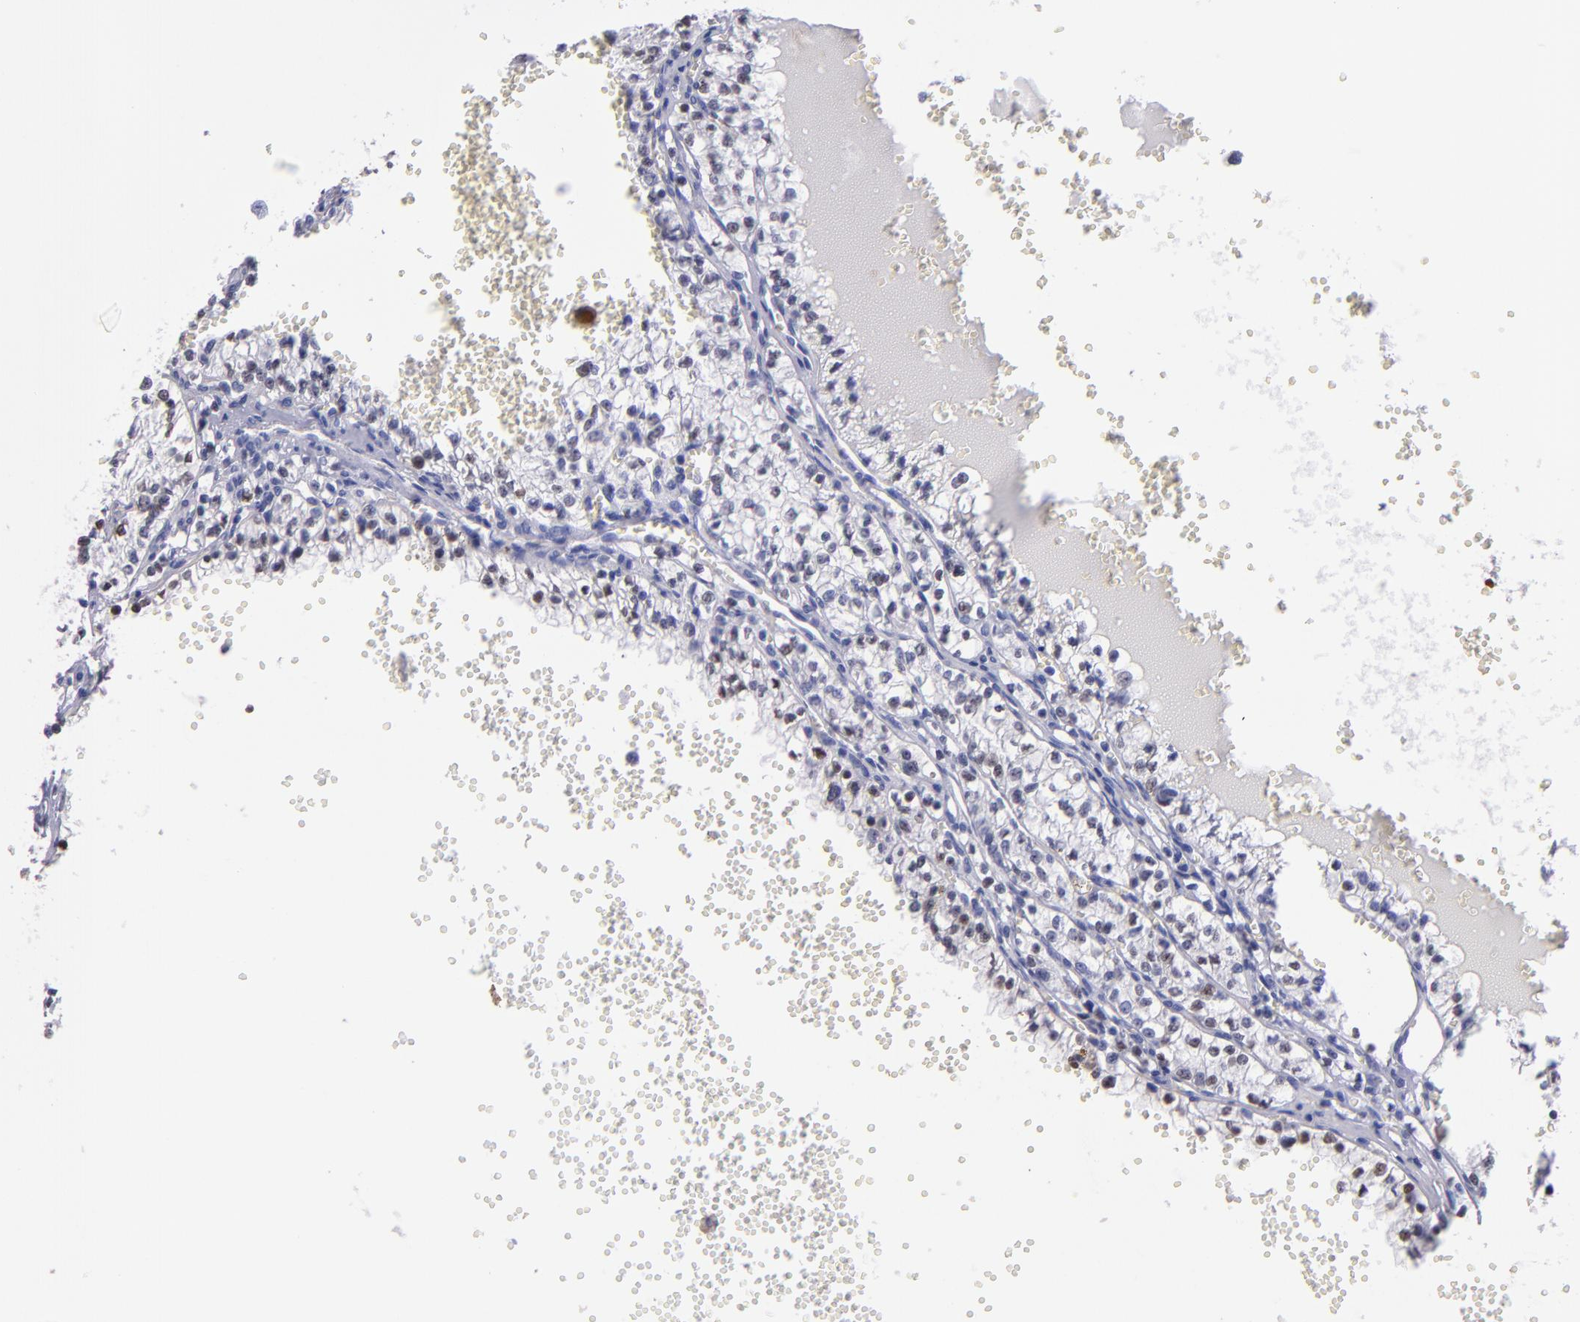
{"staining": {"intensity": "negative", "quantity": "none", "location": "none"}, "tissue": "renal cancer", "cell_type": "Tumor cells", "image_type": "cancer", "snomed": [{"axis": "morphology", "description": "Adenocarcinoma, NOS"}, {"axis": "topography", "description": "Kidney"}], "caption": "A high-resolution photomicrograph shows immunohistochemistry staining of renal cancer (adenocarcinoma), which demonstrates no significant staining in tumor cells.", "gene": "TG", "patient": {"sex": "male", "age": 61}}